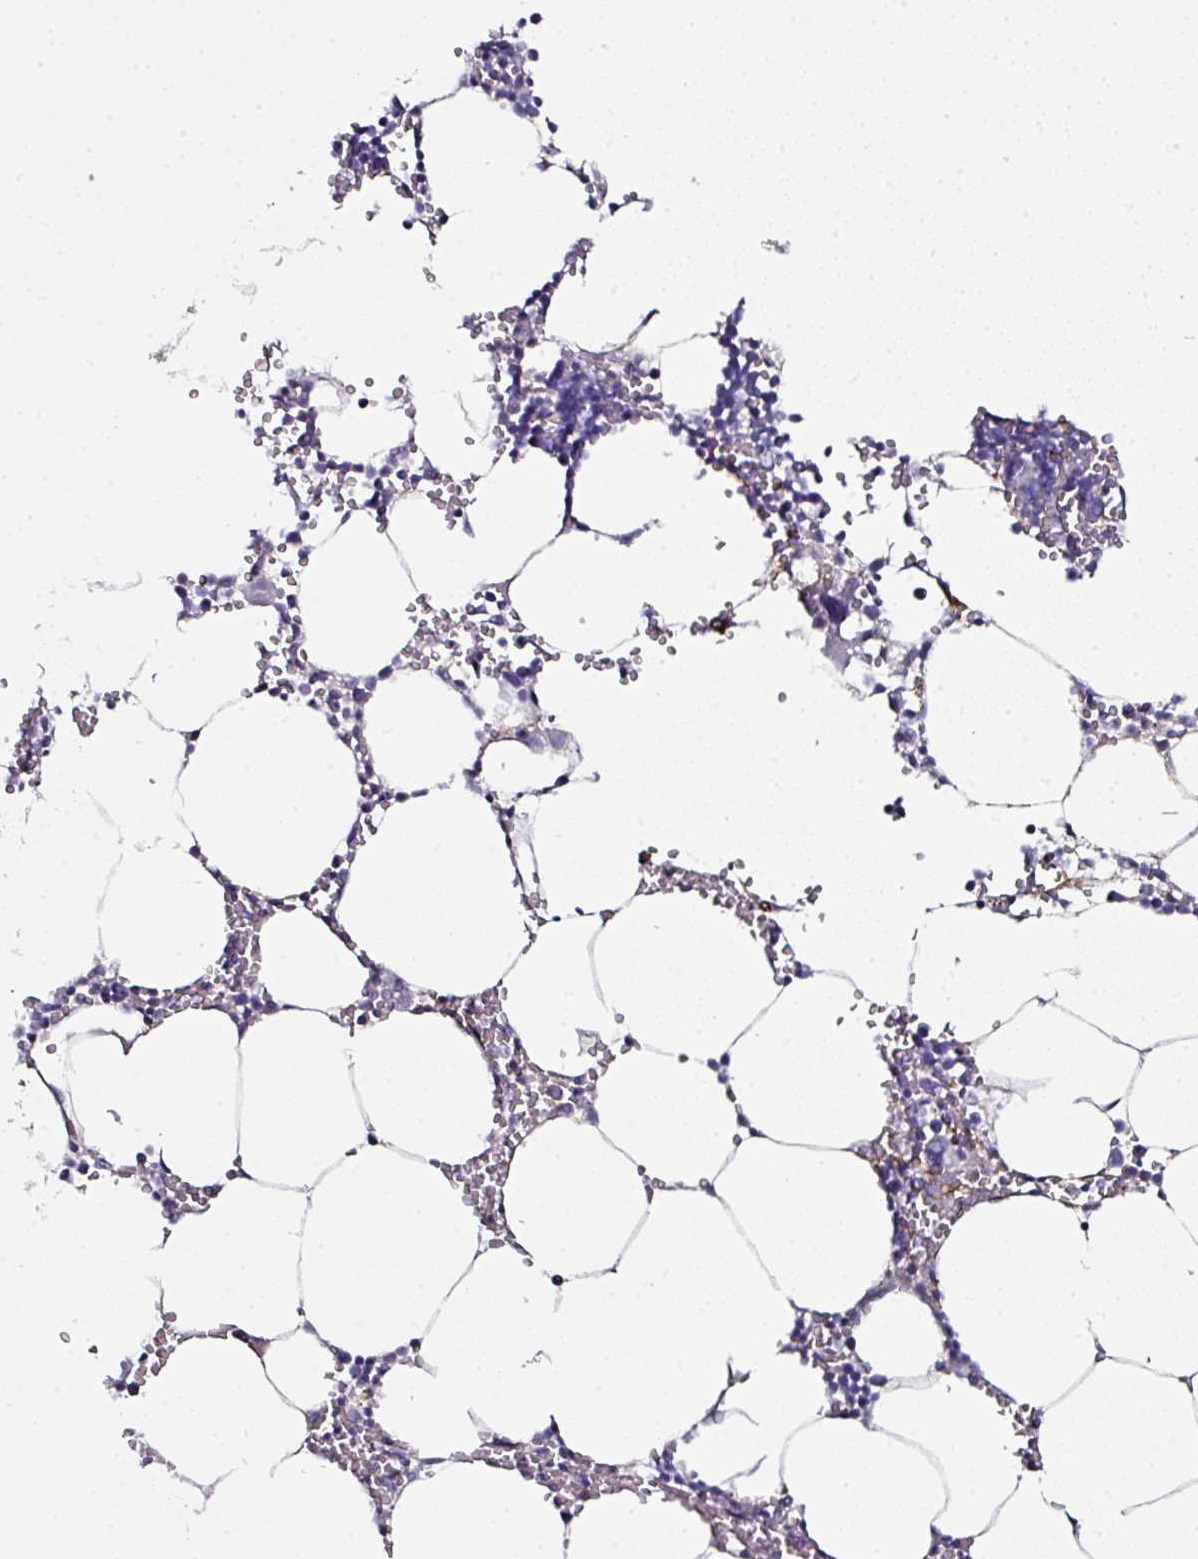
{"staining": {"intensity": "negative", "quantity": "none", "location": "none"}, "tissue": "bone marrow", "cell_type": "Hematopoietic cells", "image_type": "normal", "snomed": [{"axis": "morphology", "description": "Normal tissue, NOS"}, {"axis": "topography", "description": "Bone marrow"}], "caption": "This is a histopathology image of immunohistochemistry staining of benign bone marrow, which shows no expression in hematopoietic cells.", "gene": "TMPRSS9", "patient": {"sex": "male", "age": 70}}